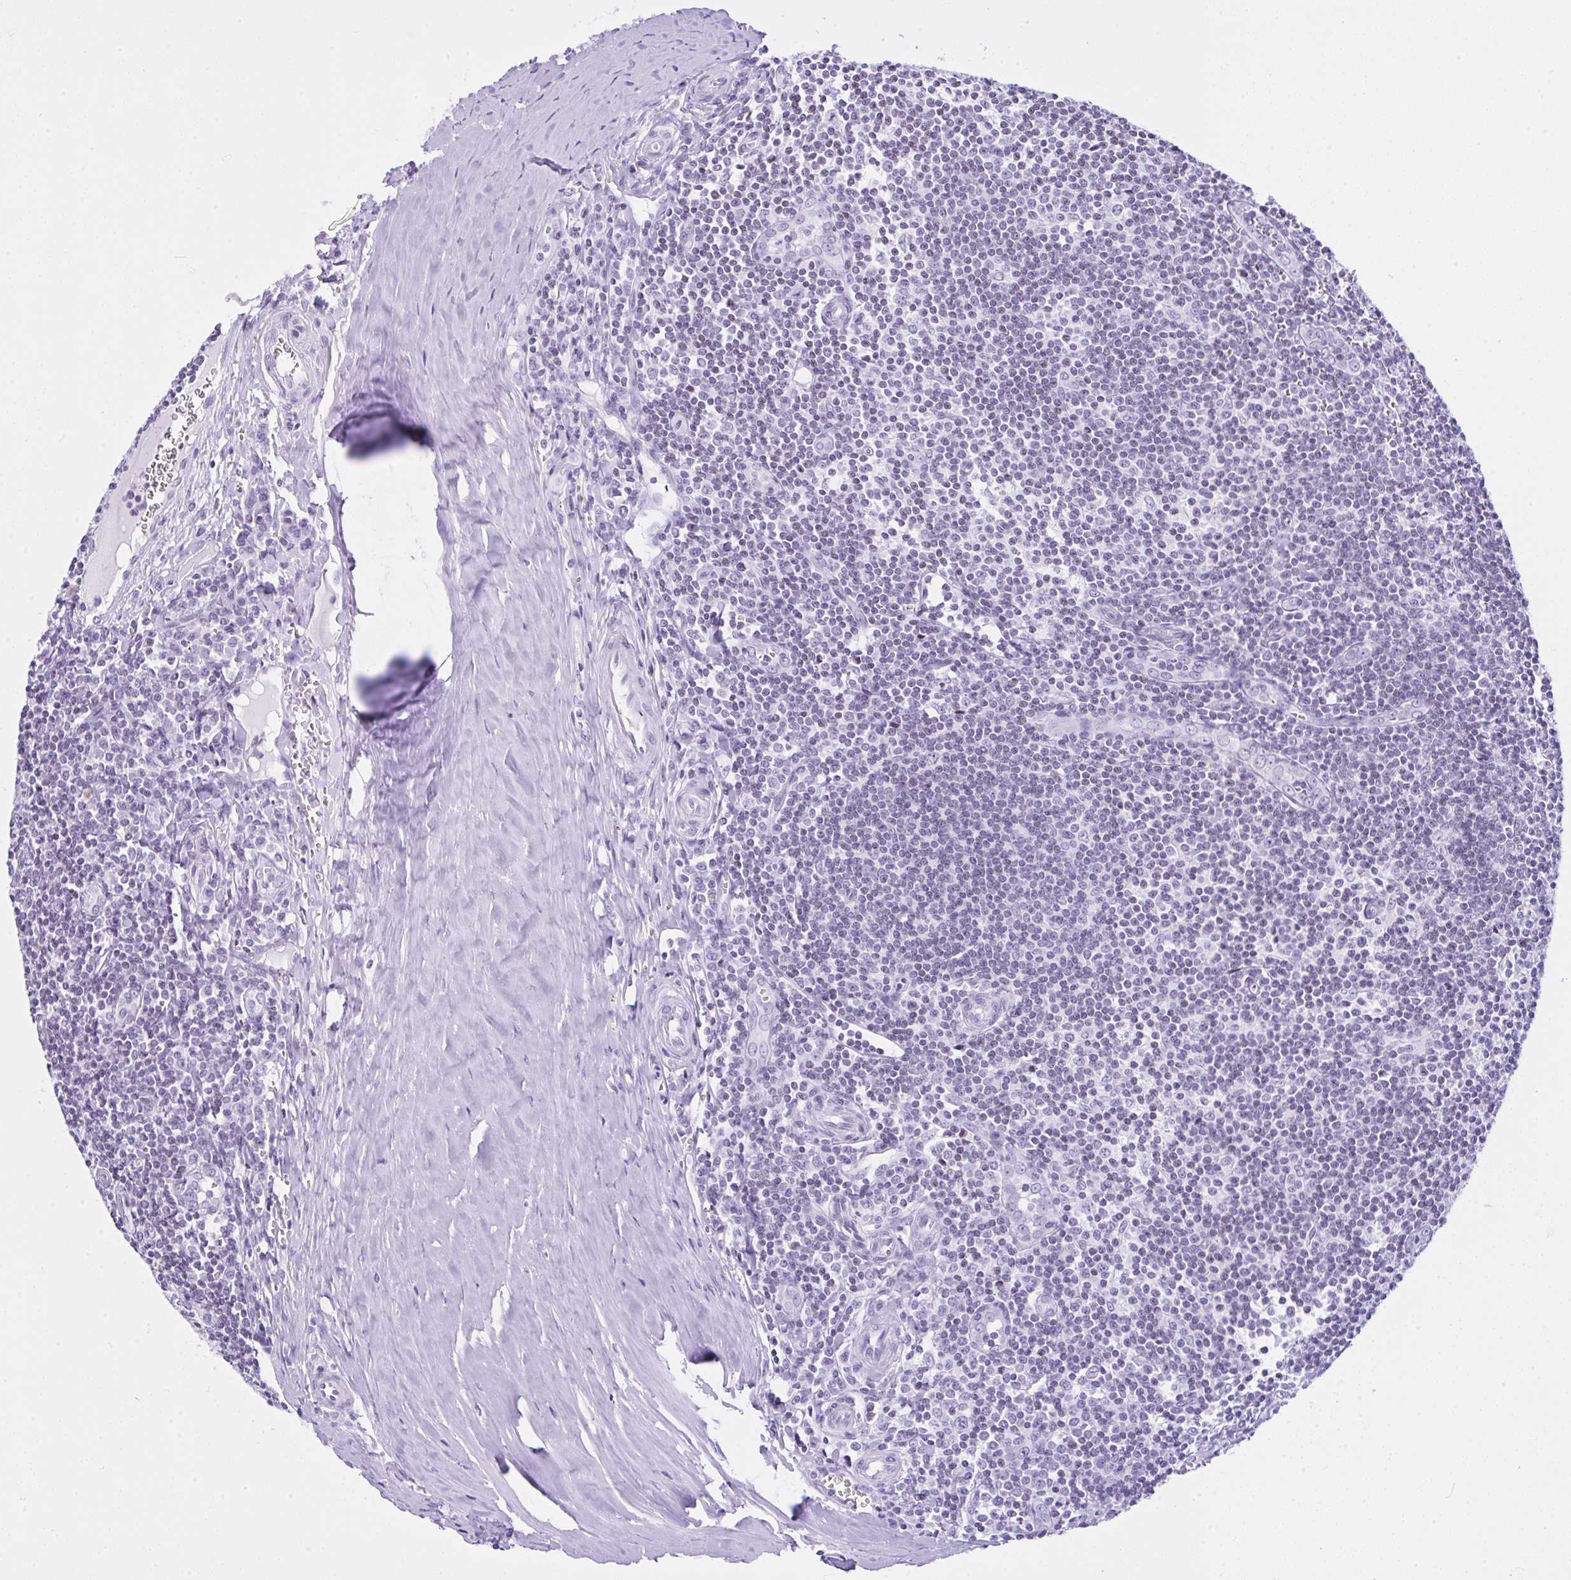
{"staining": {"intensity": "negative", "quantity": "none", "location": "none"}, "tissue": "tonsil", "cell_type": "Germinal center cells", "image_type": "normal", "snomed": [{"axis": "morphology", "description": "Normal tissue, NOS"}, {"axis": "topography", "description": "Tonsil"}], "caption": "This is an immunohistochemistry micrograph of benign tonsil. There is no staining in germinal center cells.", "gene": "KRT27", "patient": {"sex": "male", "age": 27}}